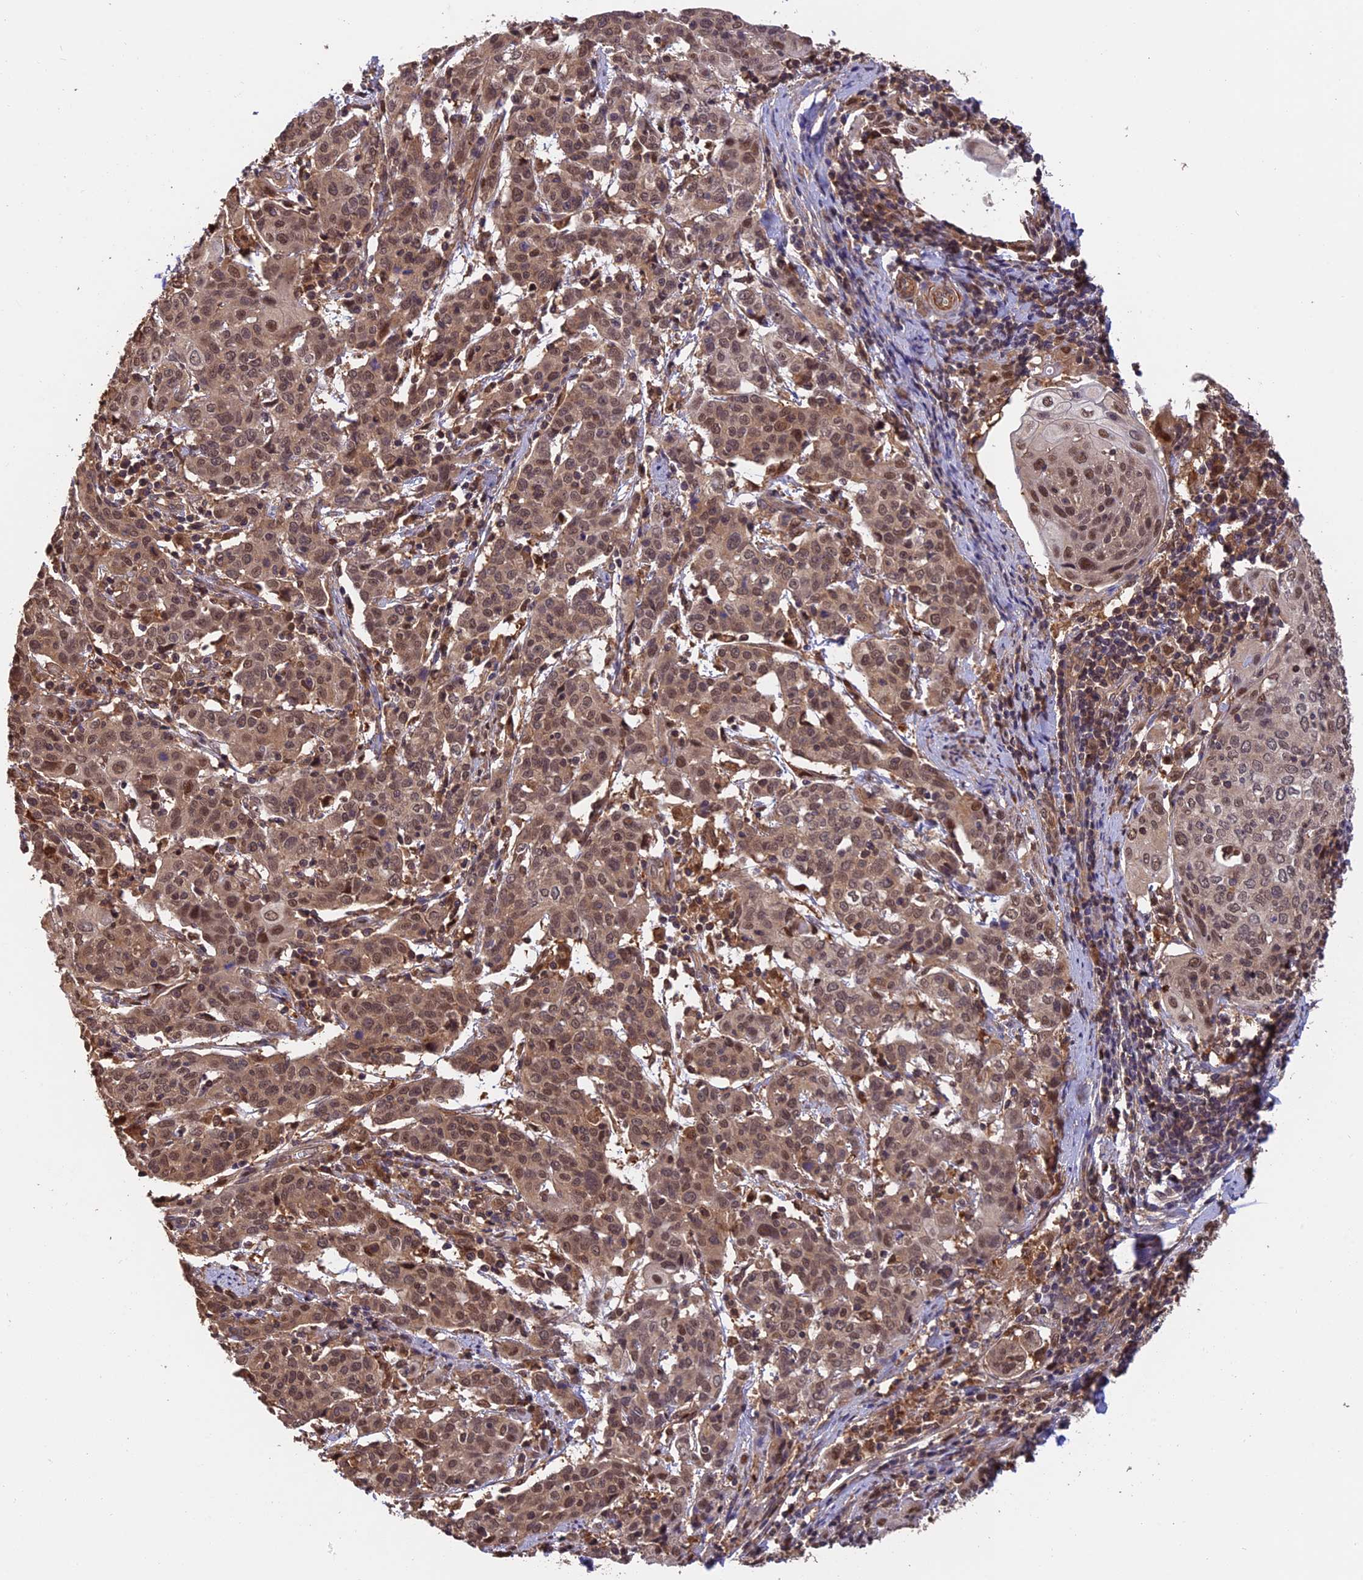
{"staining": {"intensity": "moderate", "quantity": ">75%", "location": "cytoplasmic/membranous,nuclear"}, "tissue": "cervical cancer", "cell_type": "Tumor cells", "image_type": "cancer", "snomed": [{"axis": "morphology", "description": "Squamous cell carcinoma, NOS"}, {"axis": "topography", "description": "Cervix"}], "caption": "Moderate cytoplasmic/membranous and nuclear protein positivity is appreciated in about >75% of tumor cells in squamous cell carcinoma (cervical). Immunohistochemistry (ihc) stains the protein of interest in brown and the nuclei are stained blue.", "gene": "PSMB3", "patient": {"sex": "female", "age": 67}}